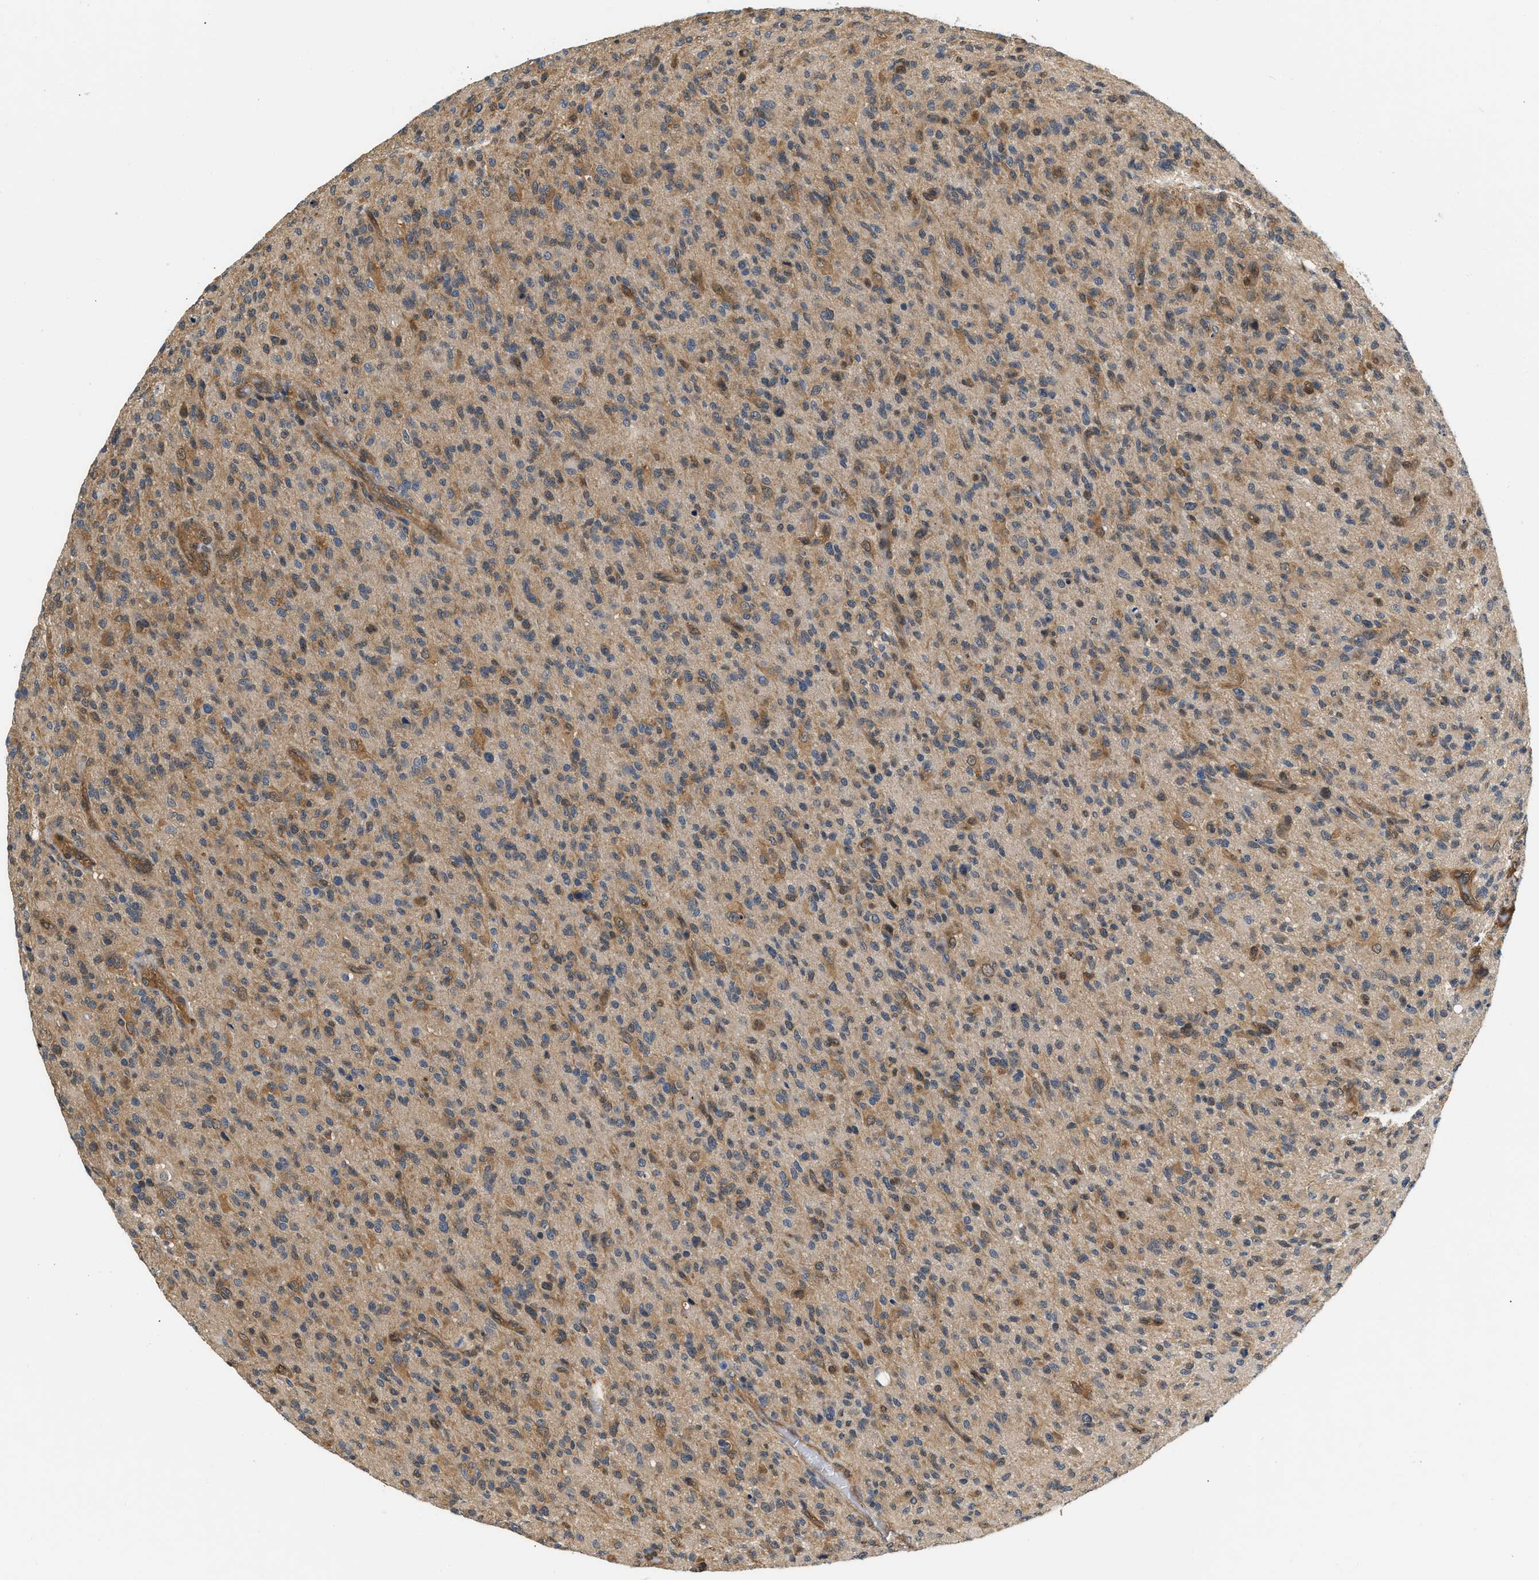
{"staining": {"intensity": "moderate", "quantity": "25%-75%", "location": "cytoplasmic/membranous"}, "tissue": "glioma", "cell_type": "Tumor cells", "image_type": "cancer", "snomed": [{"axis": "morphology", "description": "Glioma, malignant, High grade"}, {"axis": "topography", "description": "Brain"}], "caption": "A micrograph showing moderate cytoplasmic/membranous expression in about 25%-75% of tumor cells in malignant high-grade glioma, as visualized by brown immunohistochemical staining.", "gene": "EIF4EBP2", "patient": {"sex": "male", "age": 71}}